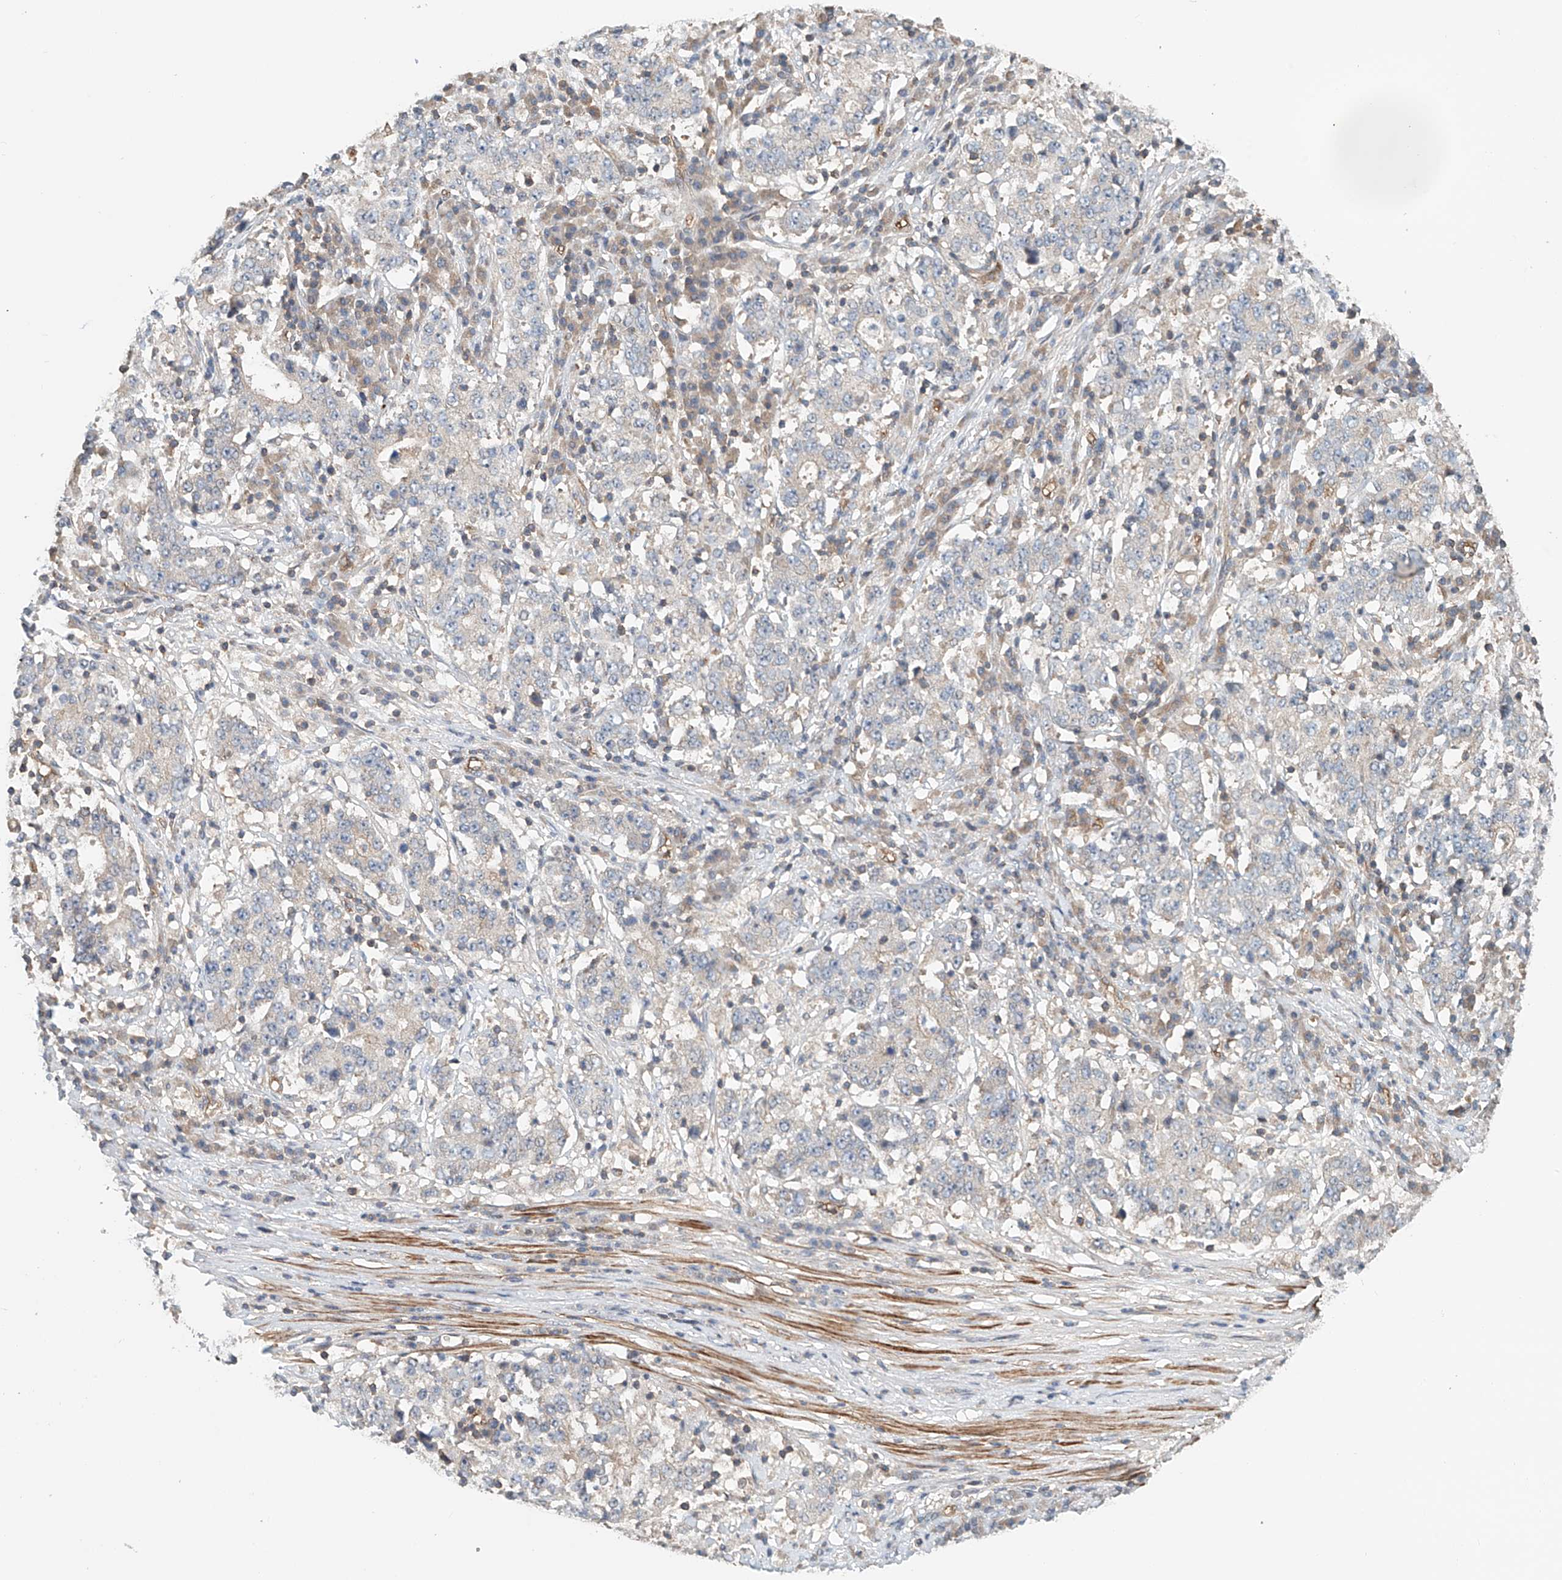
{"staining": {"intensity": "negative", "quantity": "none", "location": "none"}, "tissue": "stomach cancer", "cell_type": "Tumor cells", "image_type": "cancer", "snomed": [{"axis": "morphology", "description": "Adenocarcinoma, NOS"}, {"axis": "topography", "description": "Stomach"}], "caption": "Photomicrograph shows no significant protein staining in tumor cells of adenocarcinoma (stomach). (DAB (3,3'-diaminobenzidine) immunohistochemistry with hematoxylin counter stain).", "gene": "FRYL", "patient": {"sex": "male", "age": 59}}